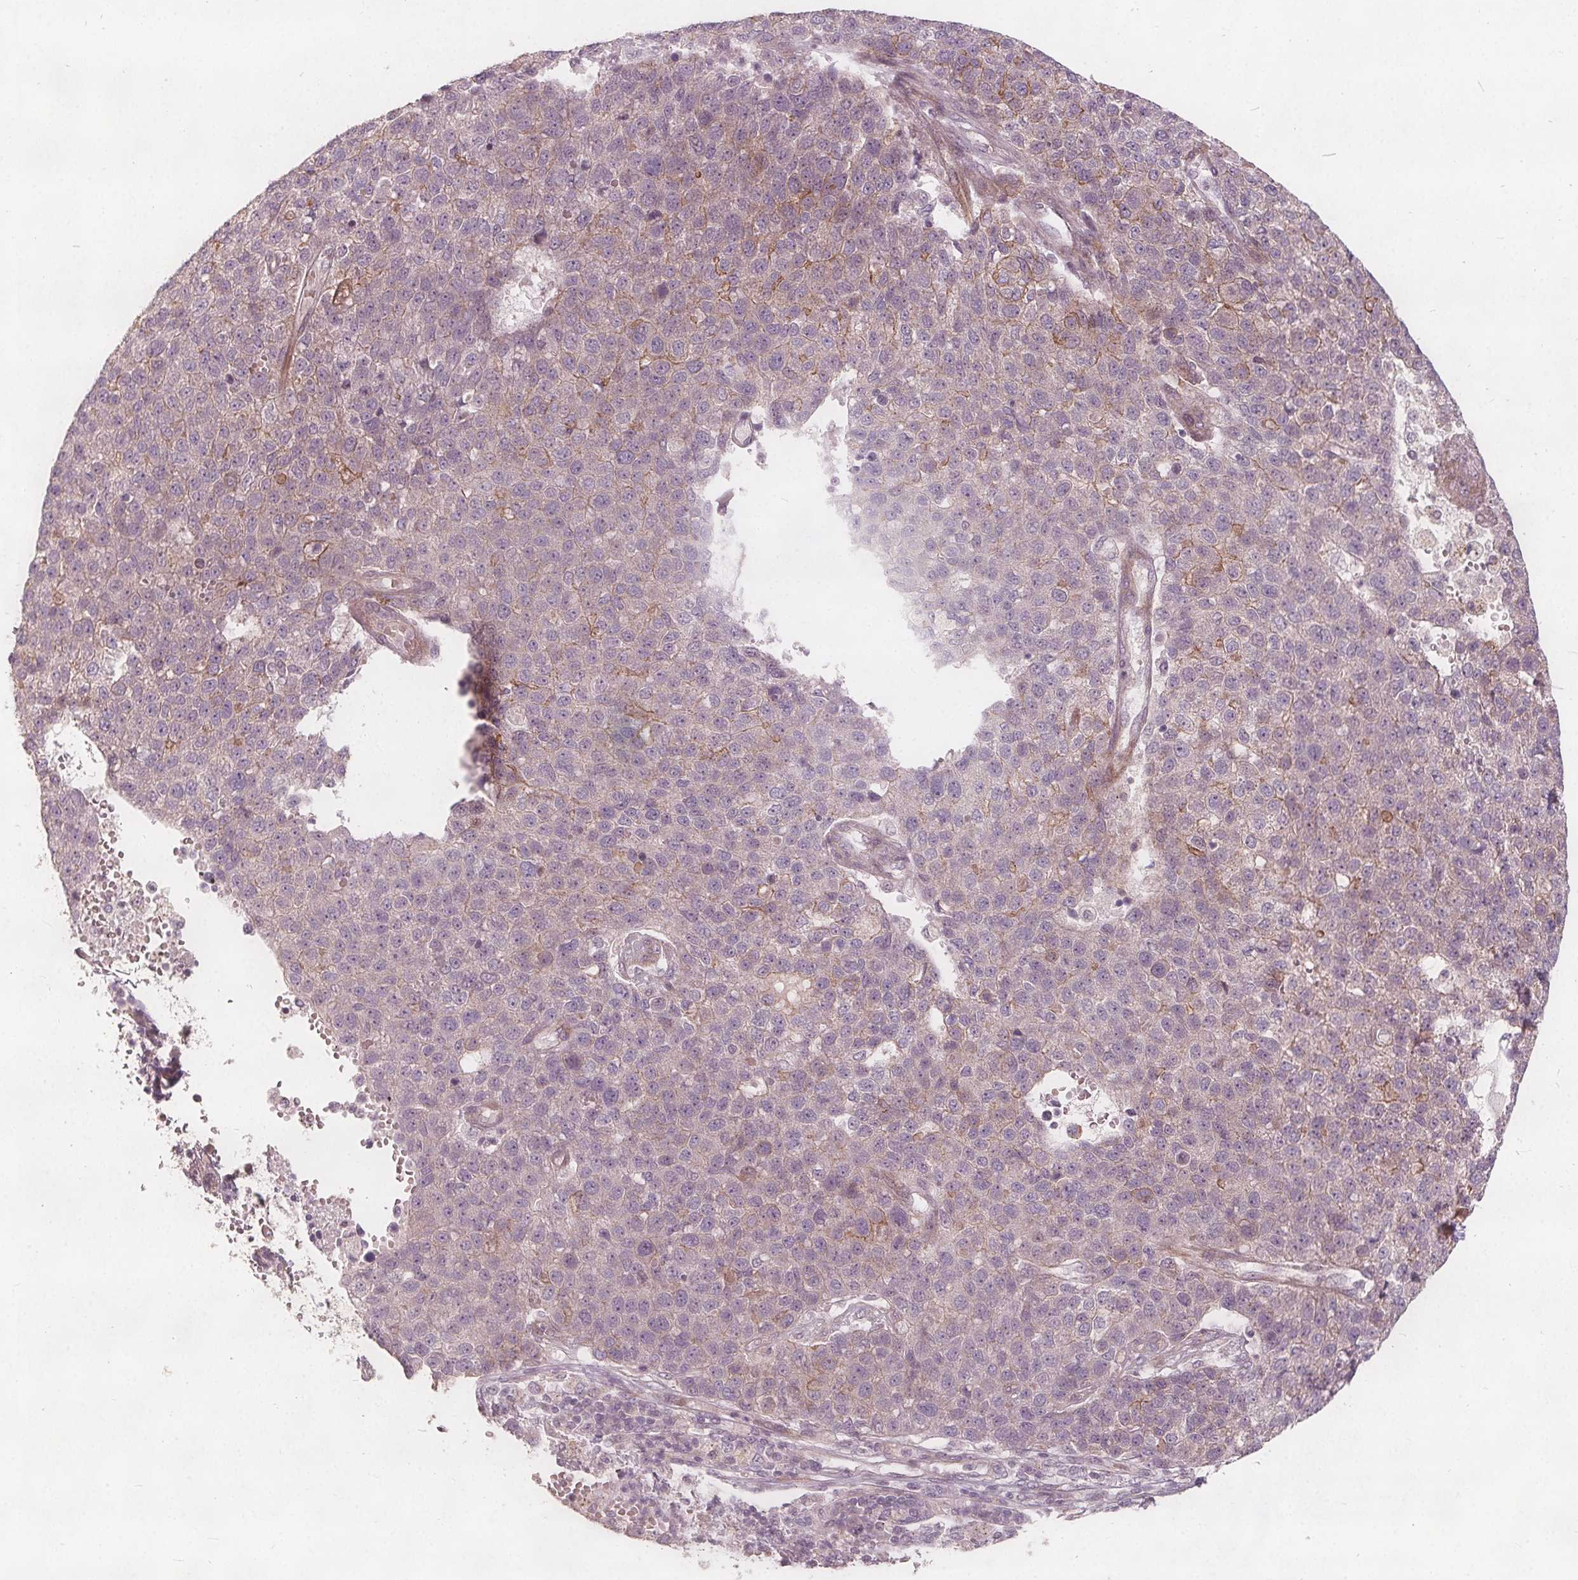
{"staining": {"intensity": "negative", "quantity": "none", "location": "none"}, "tissue": "pancreatic cancer", "cell_type": "Tumor cells", "image_type": "cancer", "snomed": [{"axis": "morphology", "description": "Adenocarcinoma, NOS"}, {"axis": "topography", "description": "Pancreas"}], "caption": "Immunohistochemistry (IHC) micrograph of neoplastic tissue: adenocarcinoma (pancreatic) stained with DAB displays no significant protein positivity in tumor cells.", "gene": "PTPRT", "patient": {"sex": "female", "age": 61}}